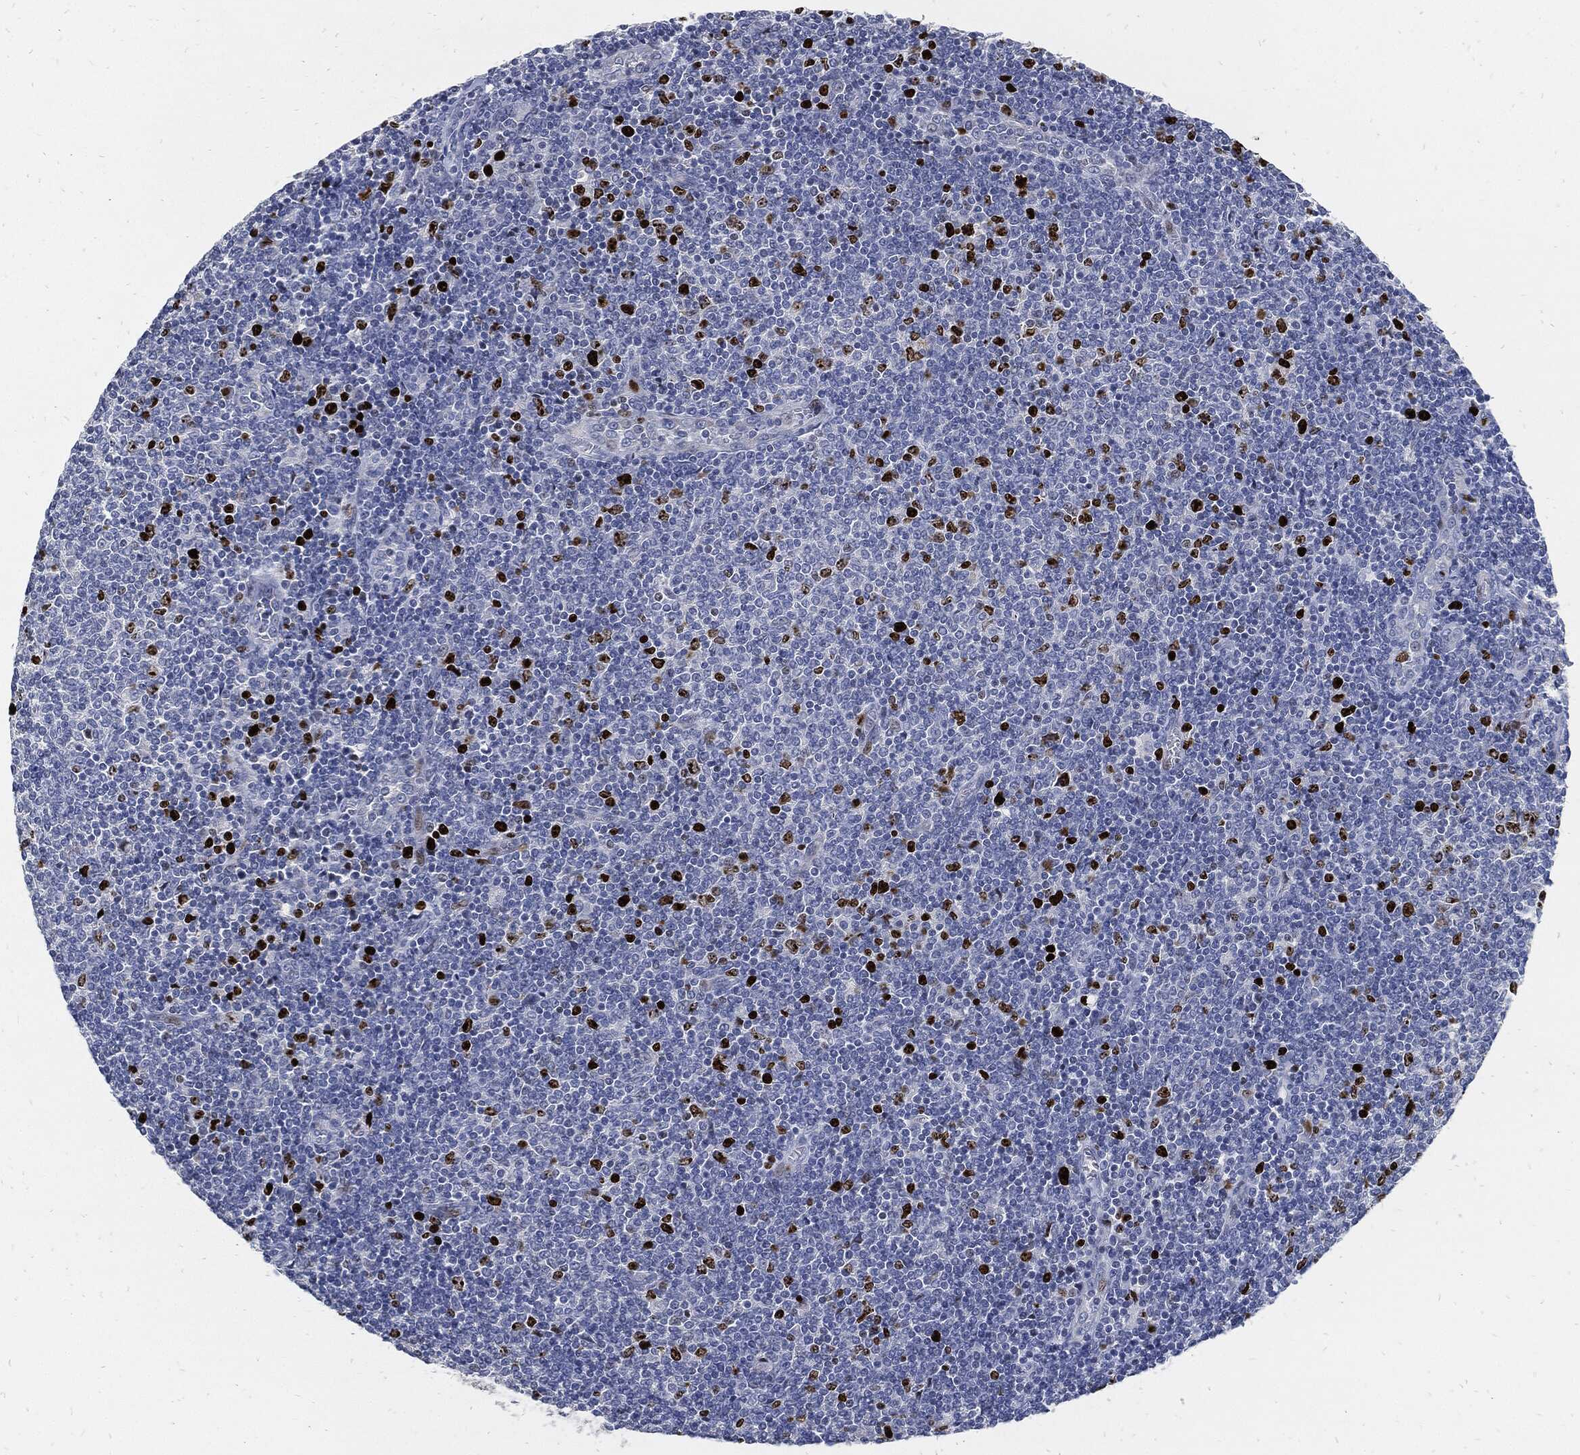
{"staining": {"intensity": "strong", "quantity": "<25%", "location": "nuclear"}, "tissue": "lymphoma", "cell_type": "Tumor cells", "image_type": "cancer", "snomed": [{"axis": "morphology", "description": "Malignant lymphoma, non-Hodgkin's type, Low grade"}, {"axis": "topography", "description": "Lymph node"}], "caption": "Low-grade malignant lymphoma, non-Hodgkin's type stained for a protein (brown) displays strong nuclear positive staining in about <25% of tumor cells.", "gene": "MKI67", "patient": {"sex": "male", "age": 52}}